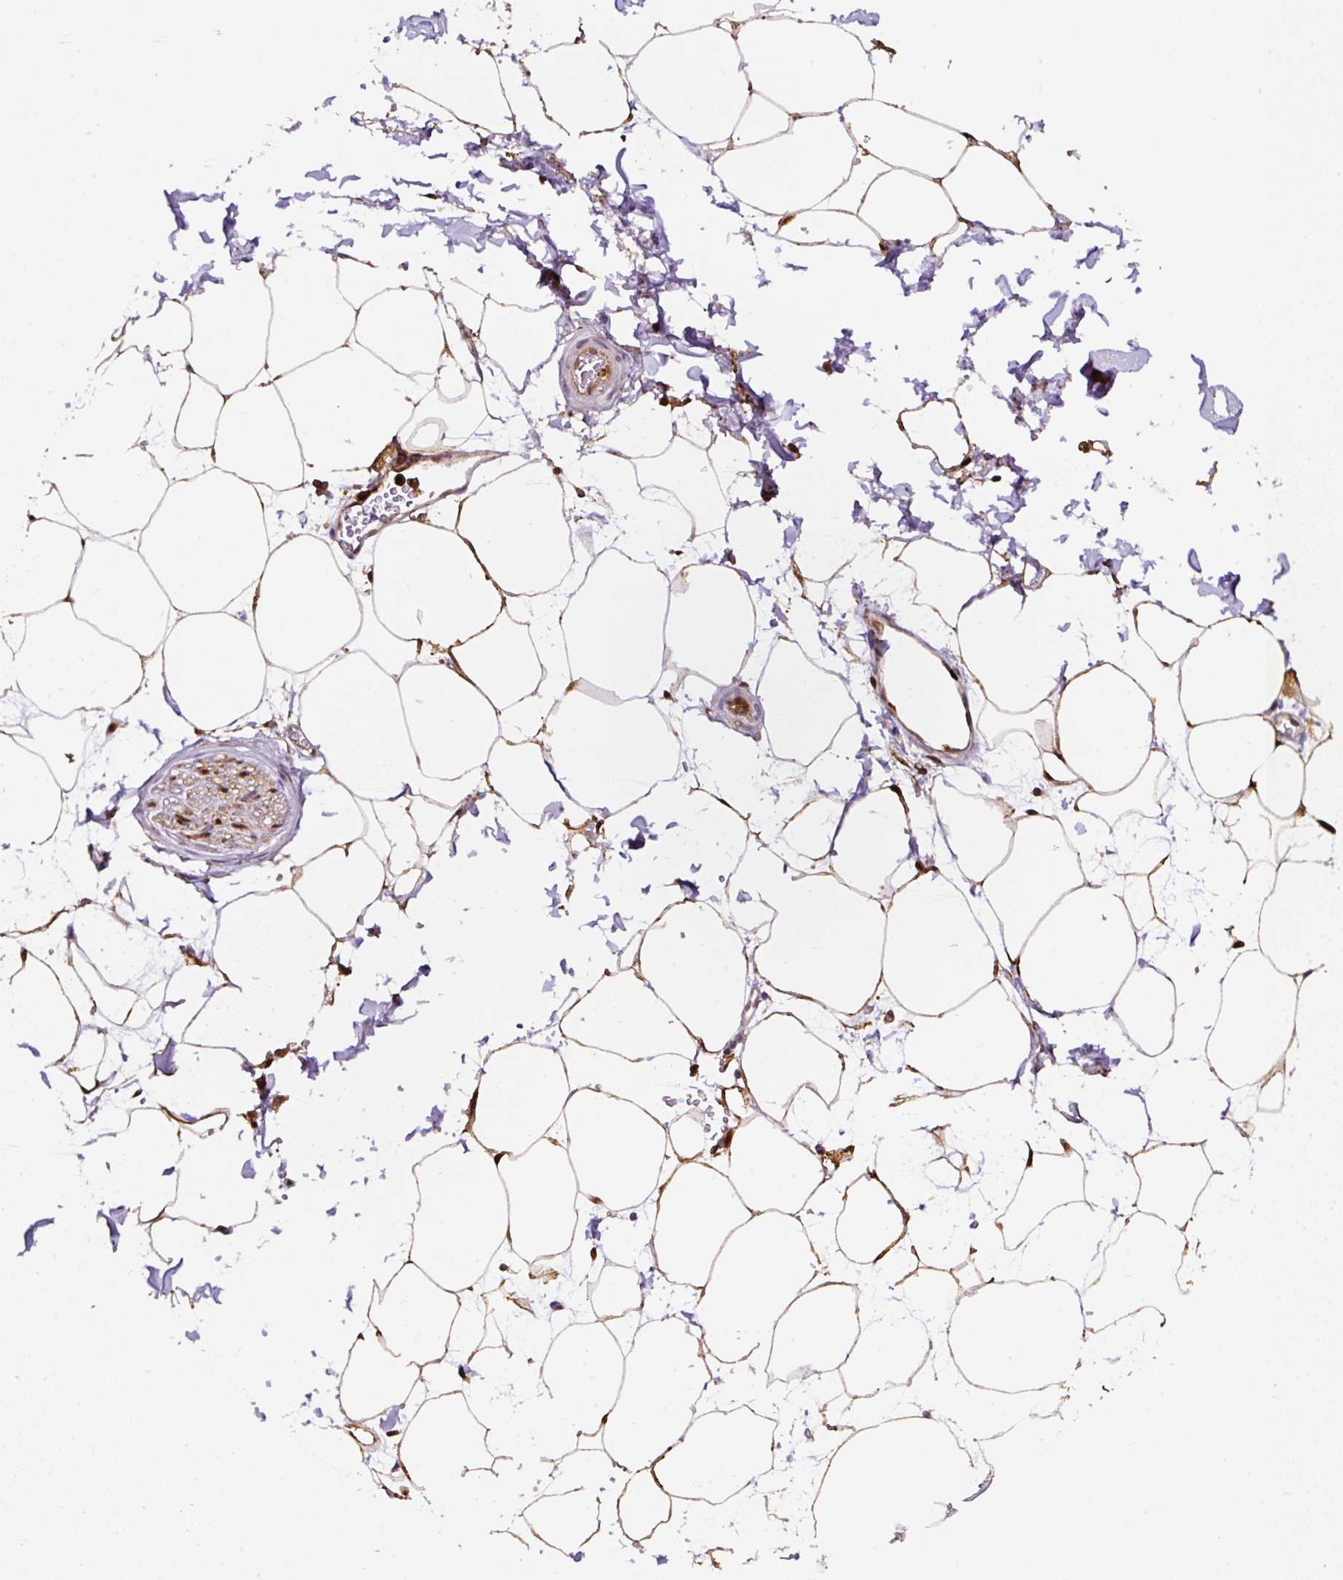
{"staining": {"intensity": "strong", "quantity": "25%-75%", "location": "cytoplasmic/membranous,nuclear"}, "tissue": "adipose tissue", "cell_type": "Adipocytes", "image_type": "normal", "snomed": [{"axis": "morphology", "description": "Normal tissue, NOS"}, {"axis": "topography", "description": "Adipose tissue"}, {"axis": "topography", "description": "Vascular tissue"}, {"axis": "topography", "description": "Rectum"}, {"axis": "topography", "description": "Peripheral nerve tissue"}], "caption": "Brown immunohistochemical staining in normal adipose tissue reveals strong cytoplasmic/membranous,nuclear expression in about 25%-75% of adipocytes. (DAB (3,3'-diaminobenzidine) IHC, brown staining for protein, blue staining for nuclei).", "gene": "ANXA1", "patient": {"sex": "female", "age": 69}}